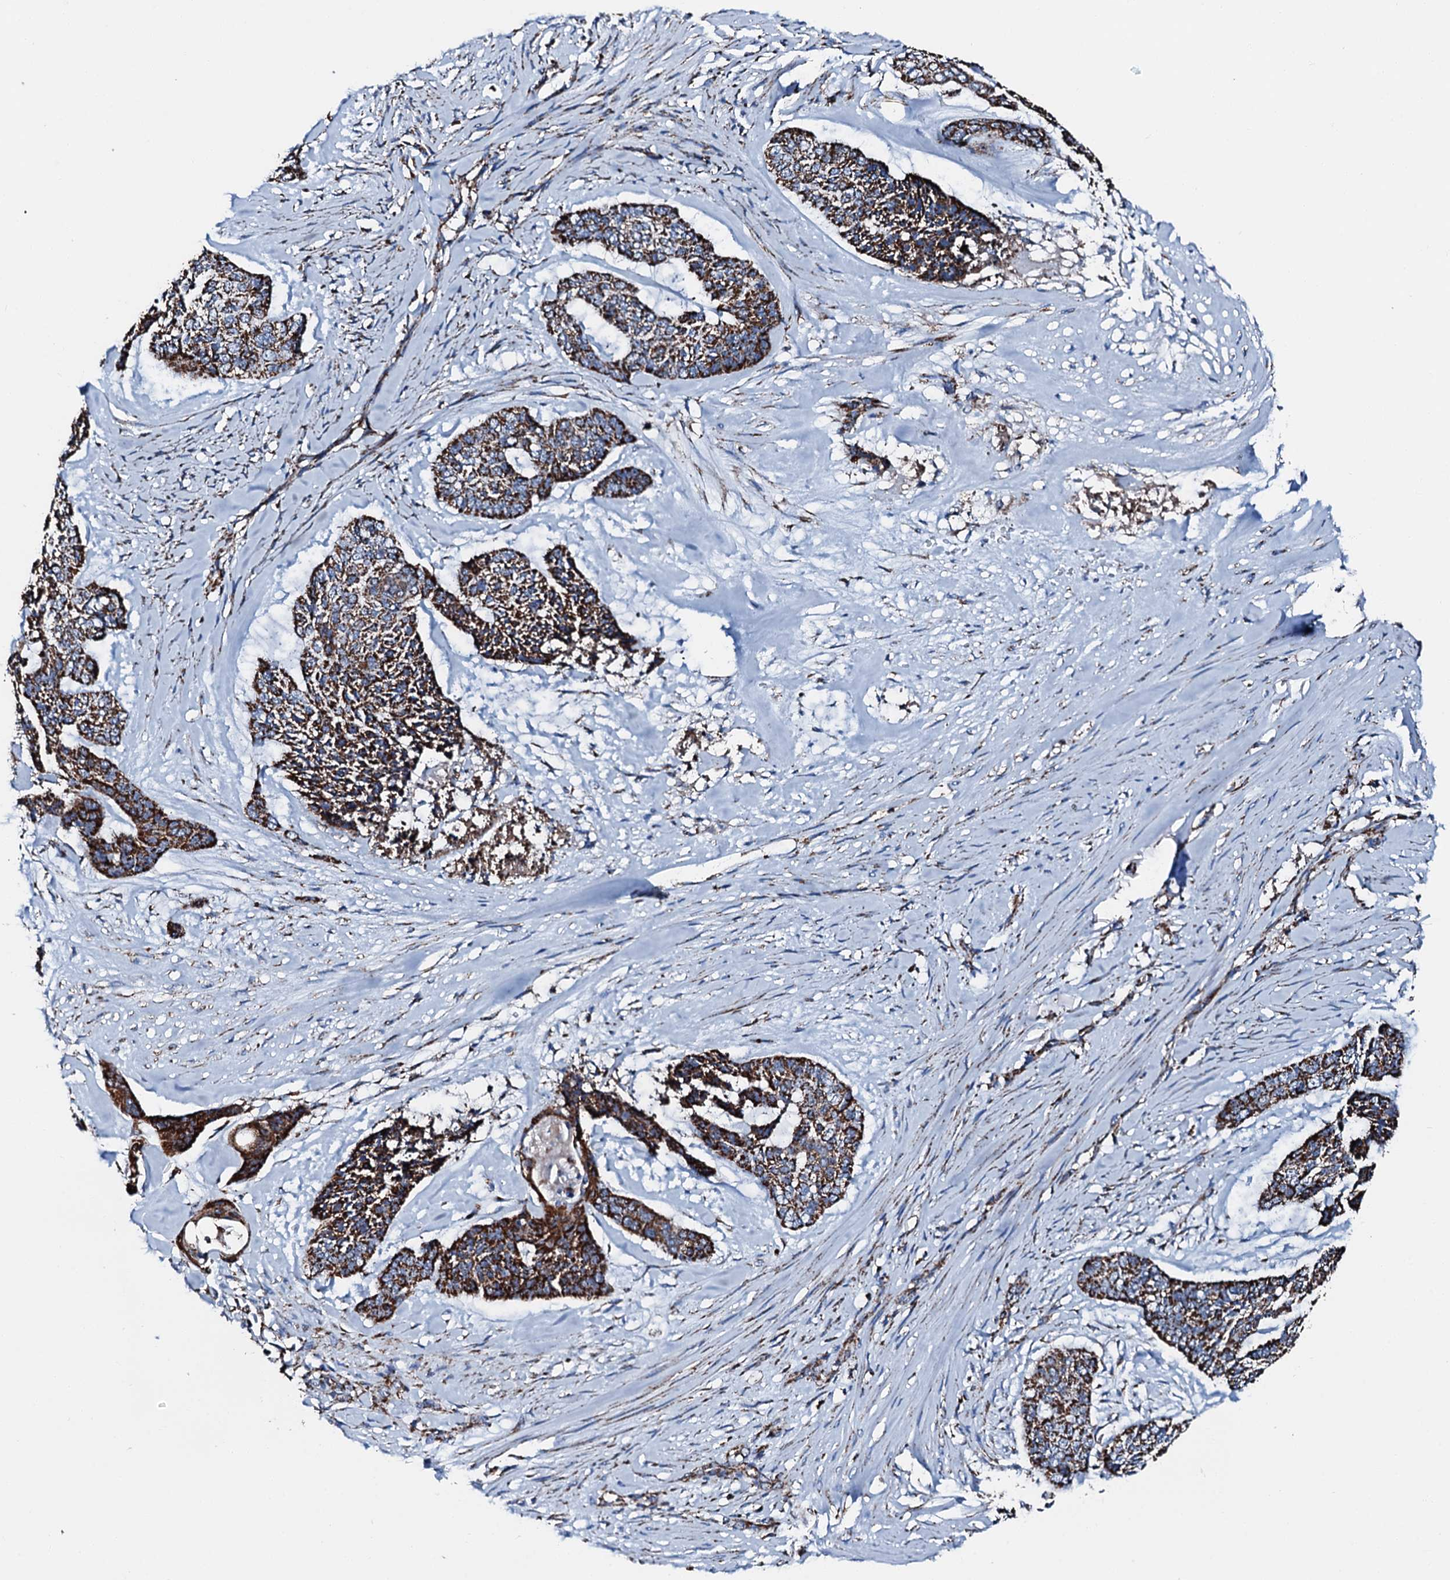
{"staining": {"intensity": "strong", "quantity": ">75%", "location": "cytoplasmic/membranous"}, "tissue": "skin cancer", "cell_type": "Tumor cells", "image_type": "cancer", "snomed": [{"axis": "morphology", "description": "Basal cell carcinoma"}, {"axis": "topography", "description": "Skin"}], "caption": "The photomicrograph displays immunohistochemical staining of basal cell carcinoma (skin). There is strong cytoplasmic/membranous staining is present in approximately >75% of tumor cells.", "gene": "HADH", "patient": {"sex": "female", "age": 64}}